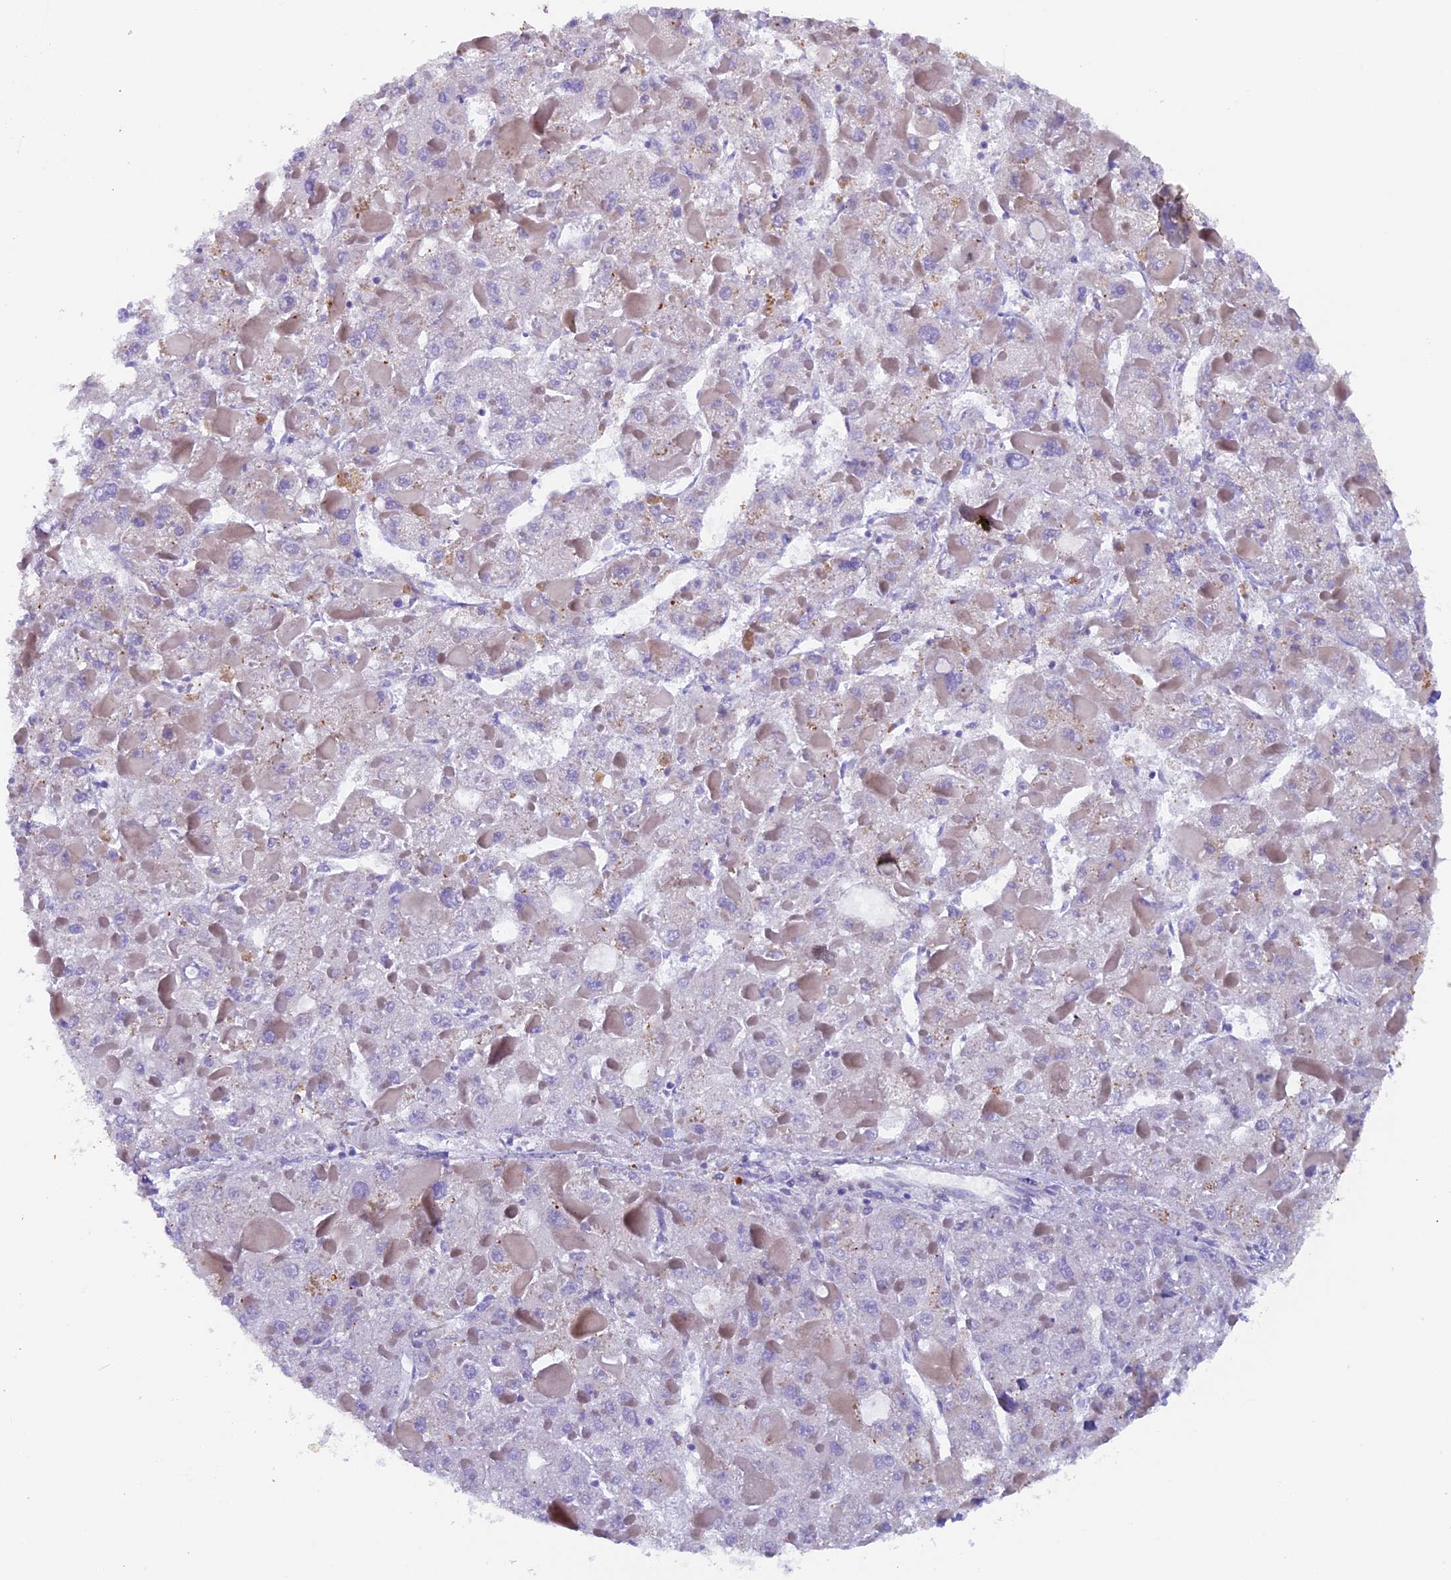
{"staining": {"intensity": "negative", "quantity": "none", "location": "none"}, "tissue": "liver cancer", "cell_type": "Tumor cells", "image_type": "cancer", "snomed": [{"axis": "morphology", "description": "Carcinoma, Hepatocellular, NOS"}, {"axis": "topography", "description": "Liver"}], "caption": "Tumor cells show no significant protein staining in liver hepatocellular carcinoma.", "gene": "NCK2", "patient": {"sex": "female", "age": 73}}